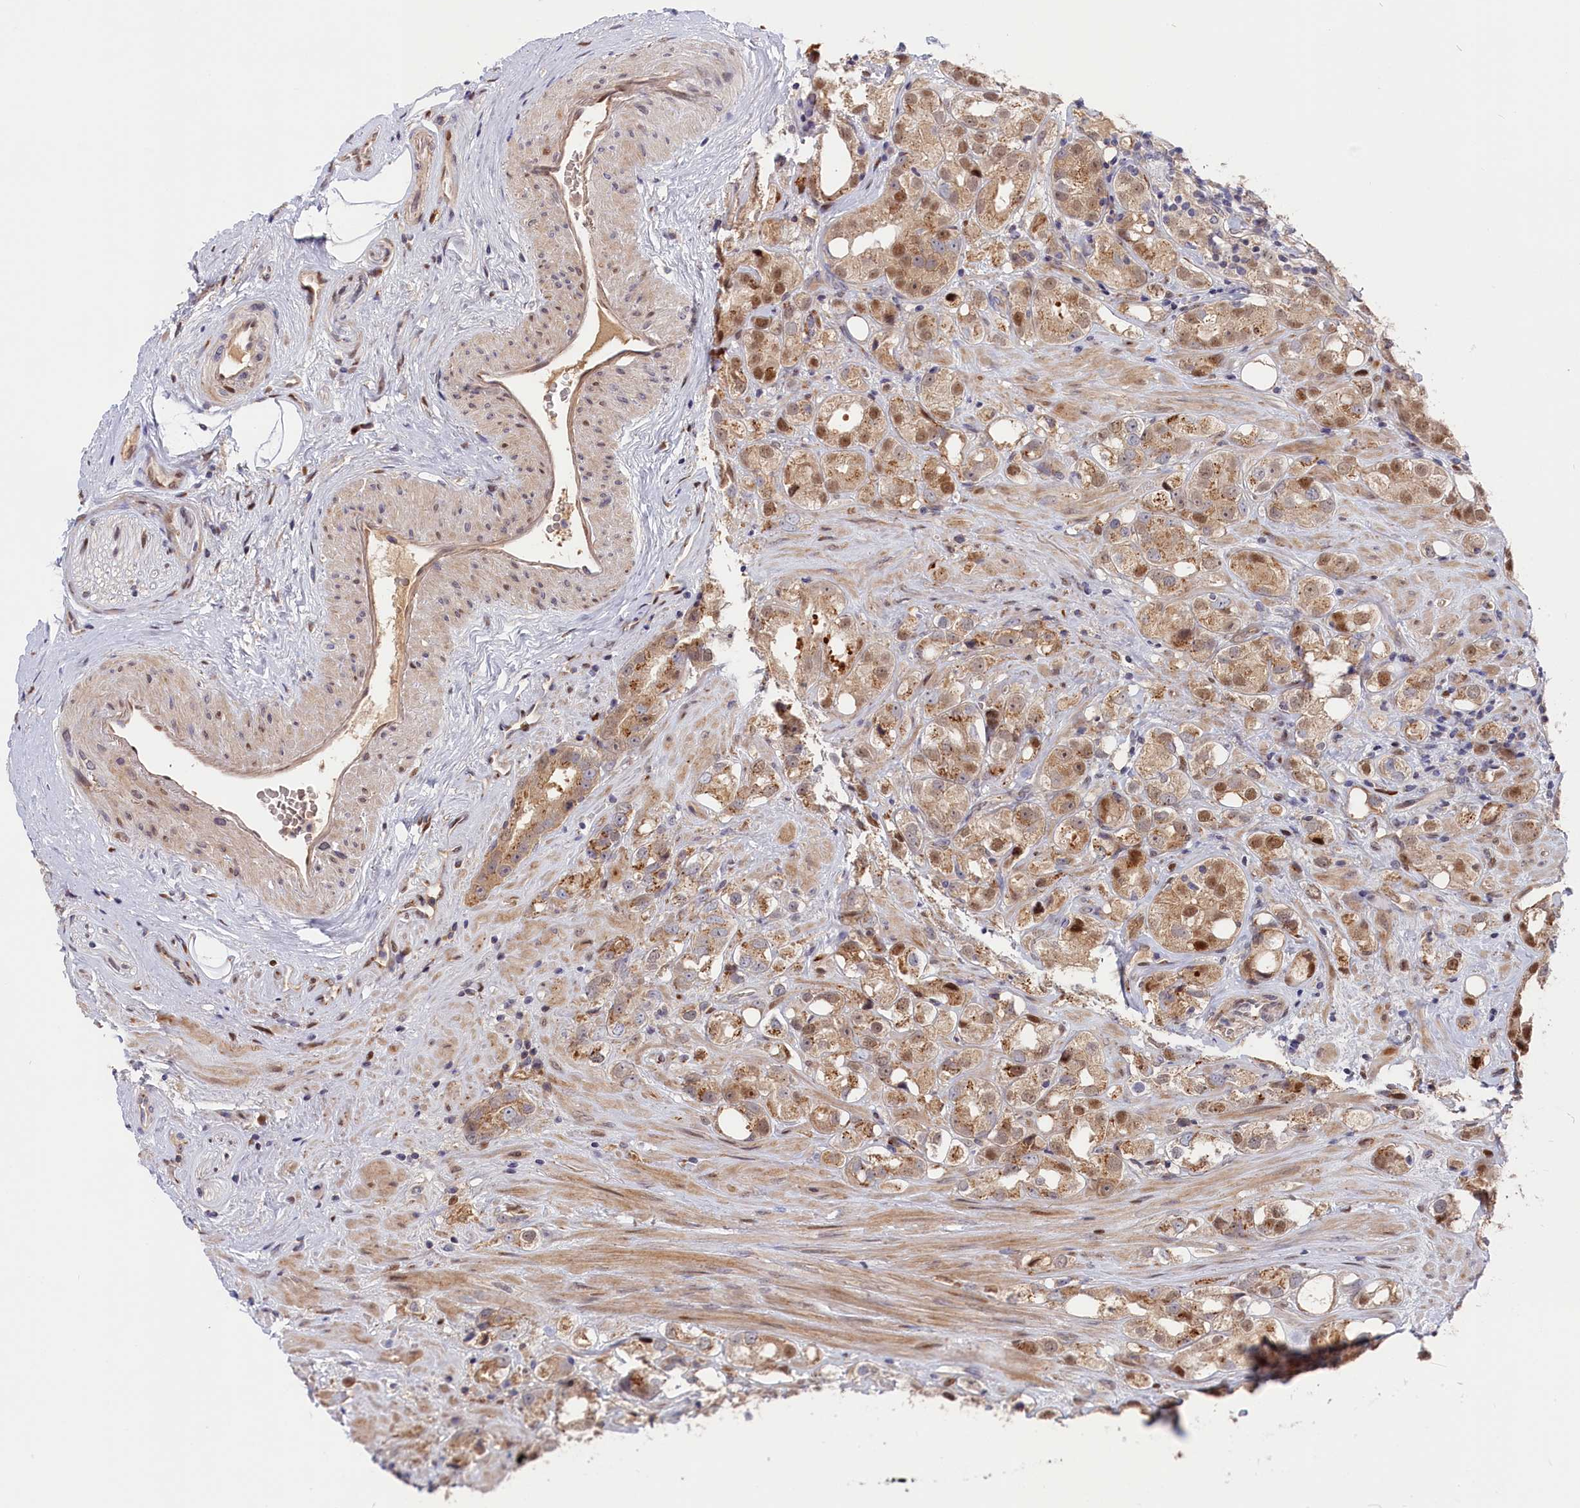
{"staining": {"intensity": "moderate", "quantity": ">75%", "location": "cytoplasmic/membranous,nuclear"}, "tissue": "prostate cancer", "cell_type": "Tumor cells", "image_type": "cancer", "snomed": [{"axis": "morphology", "description": "Adenocarcinoma, NOS"}, {"axis": "topography", "description": "Prostate"}], "caption": "The immunohistochemical stain highlights moderate cytoplasmic/membranous and nuclear staining in tumor cells of adenocarcinoma (prostate) tissue.", "gene": "CHST12", "patient": {"sex": "male", "age": 79}}